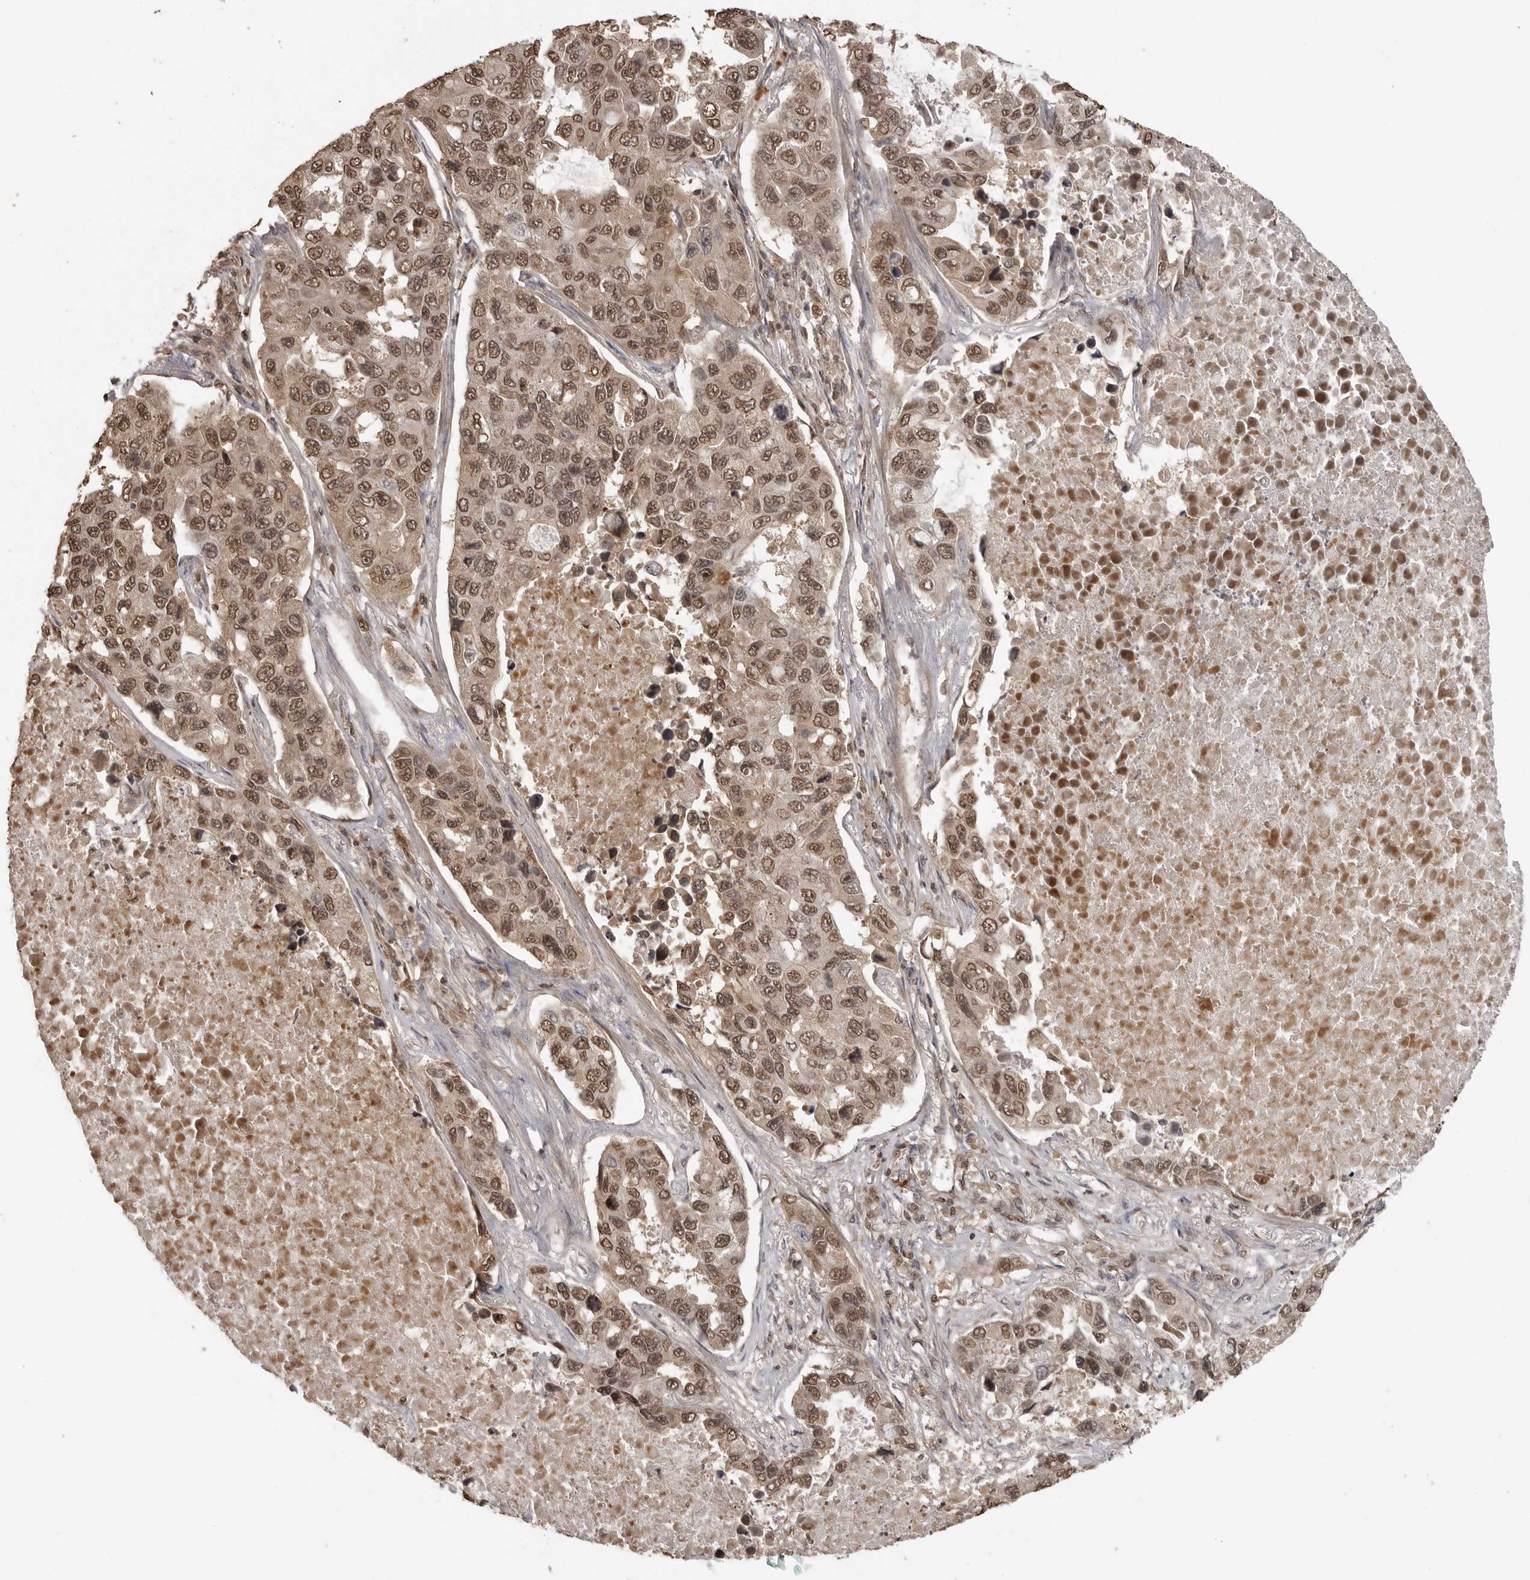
{"staining": {"intensity": "moderate", "quantity": ">75%", "location": "nuclear"}, "tissue": "lung cancer", "cell_type": "Tumor cells", "image_type": "cancer", "snomed": [{"axis": "morphology", "description": "Adenocarcinoma, NOS"}, {"axis": "topography", "description": "Lung"}], "caption": "Adenocarcinoma (lung) stained with DAB (3,3'-diaminobenzidine) IHC displays medium levels of moderate nuclear expression in approximately >75% of tumor cells. (DAB (3,3'-diaminobenzidine) IHC with brightfield microscopy, high magnification).", "gene": "CLOCK", "patient": {"sex": "male", "age": 64}}